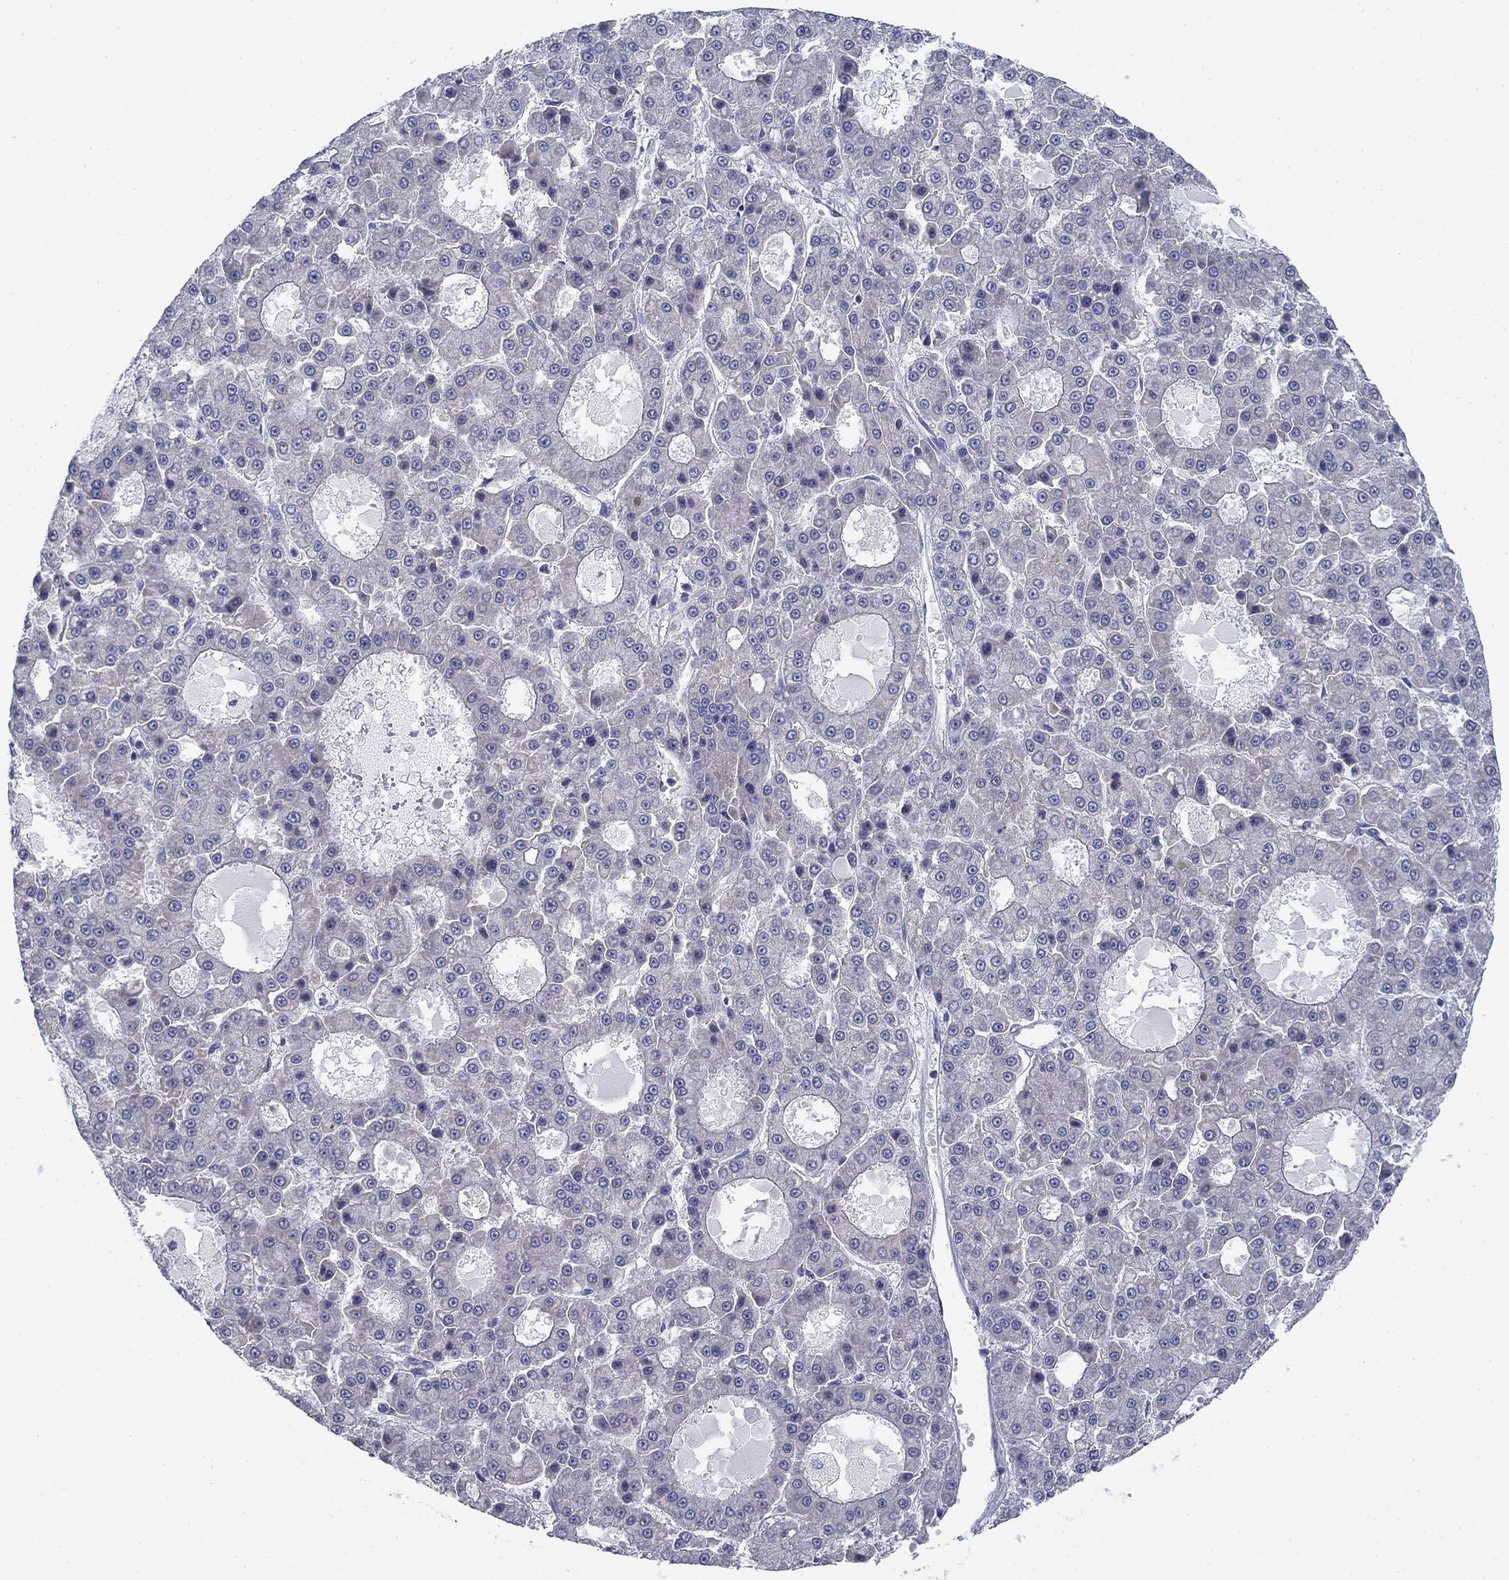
{"staining": {"intensity": "negative", "quantity": "none", "location": "none"}, "tissue": "liver cancer", "cell_type": "Tumor cells", "image_type": "cancer", "snomed": [{"axis": "morphology", "description": "Carcinoma, Hepatocellular, NOS"}, {"axis": "topography", "description": "Liver"}], "caption": "Tumor cells show no significant staining in liver hepatocellular carcinoma.", "gene": "FXR1", "patient": {"sex": "male", "age": 70}}